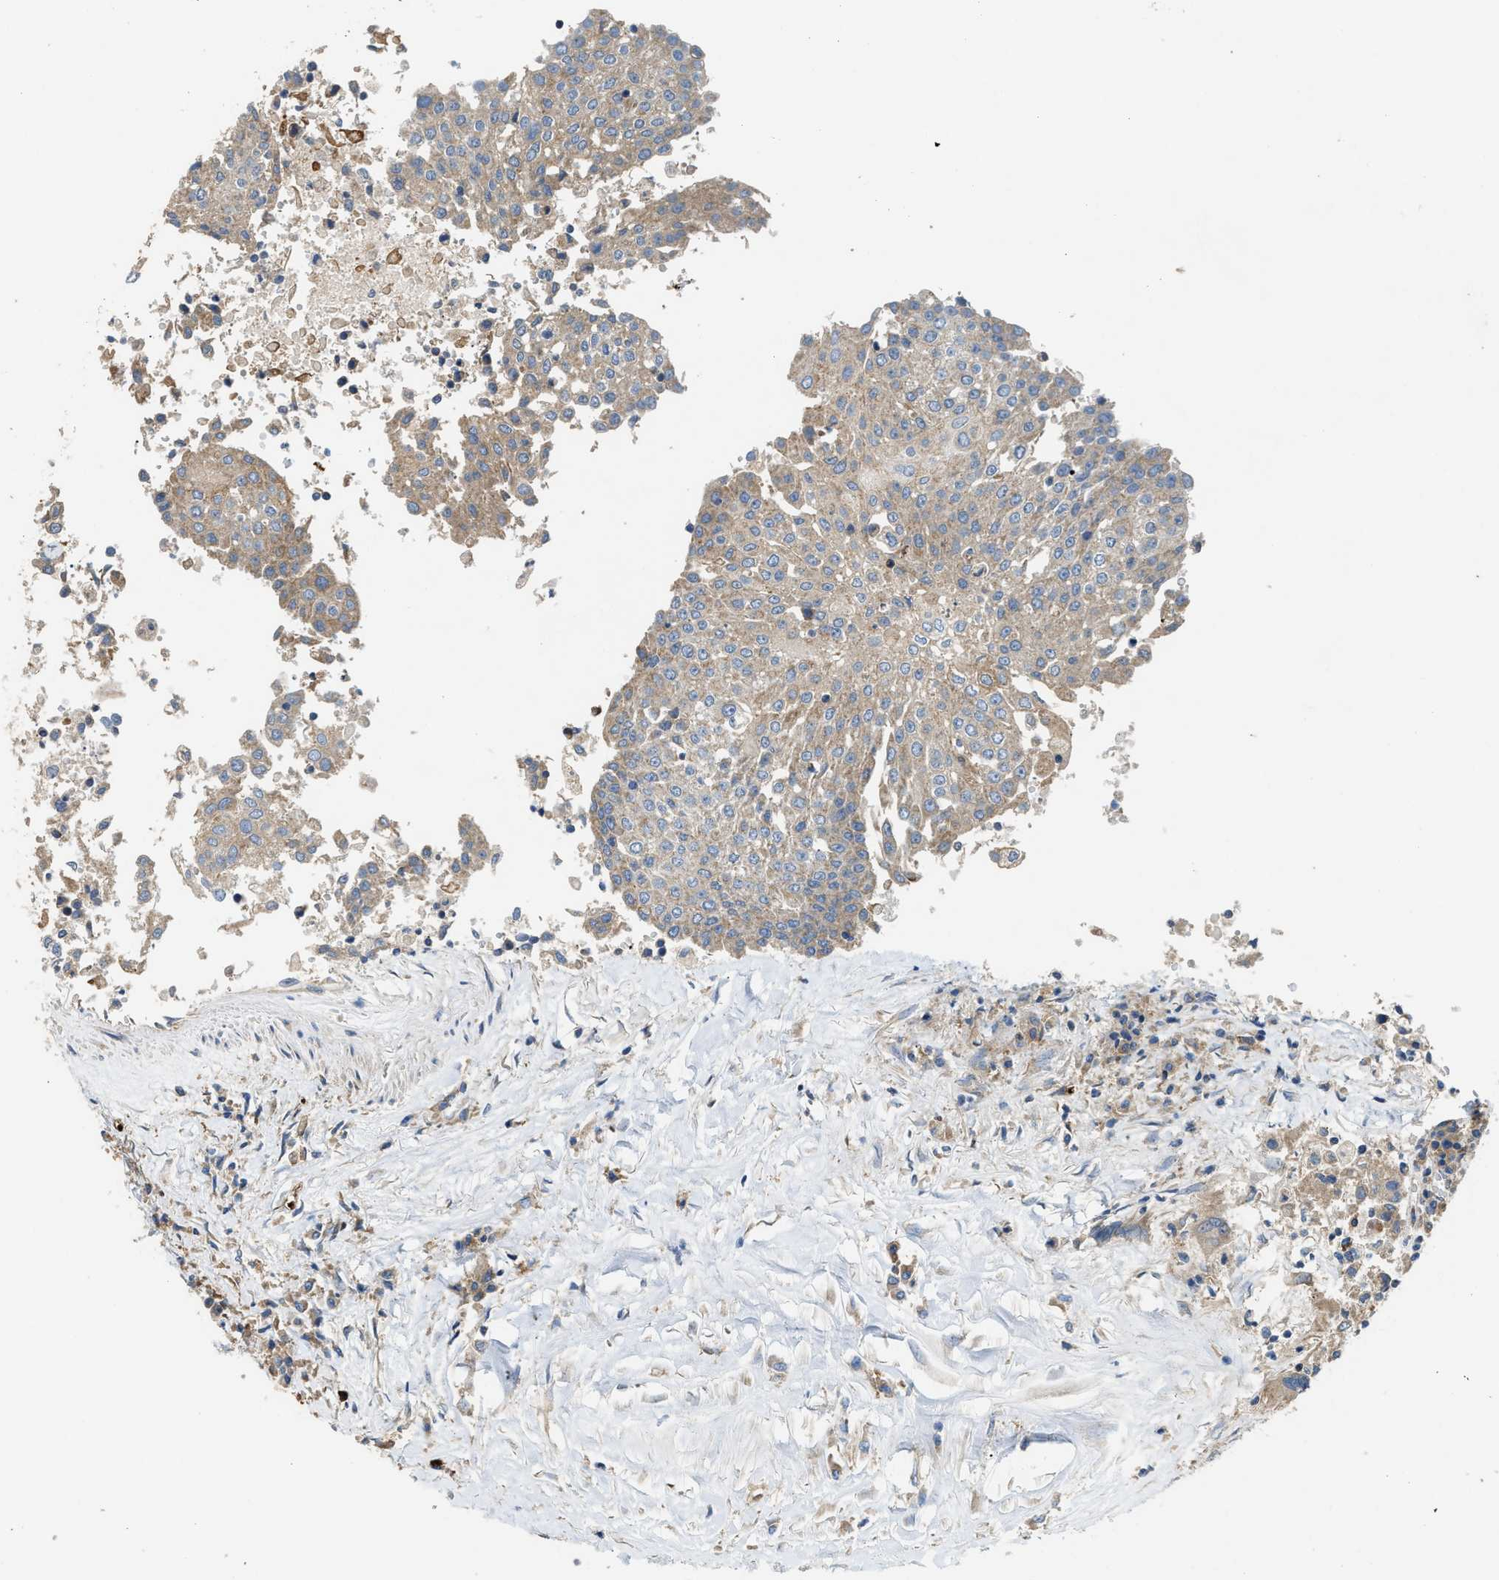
{"staining": {"intensity": "weak", "quantity": ">75%", "location": "cytoplasmic/membranous"}, "tissue": "urothelial cancer", "cell_type": "Tumor cells", "image_type": "cancer", "snomed": [{"axis": "morphology", "description": "Urothelial carcinoma, High grade"}, {"axis": "topography", "description": "Urinary bladder"}], "caption": "This histopathology image demonstrates urothelial cancer stained with immunohistochemistry to label a protein in brown. The cytoplasmic/membranous of tumor cells show weak positivity for the protein. Nuclei are counter-stained blue.", "gene": "TMEM68", "patient": {"sex": "female", "age": 85}}